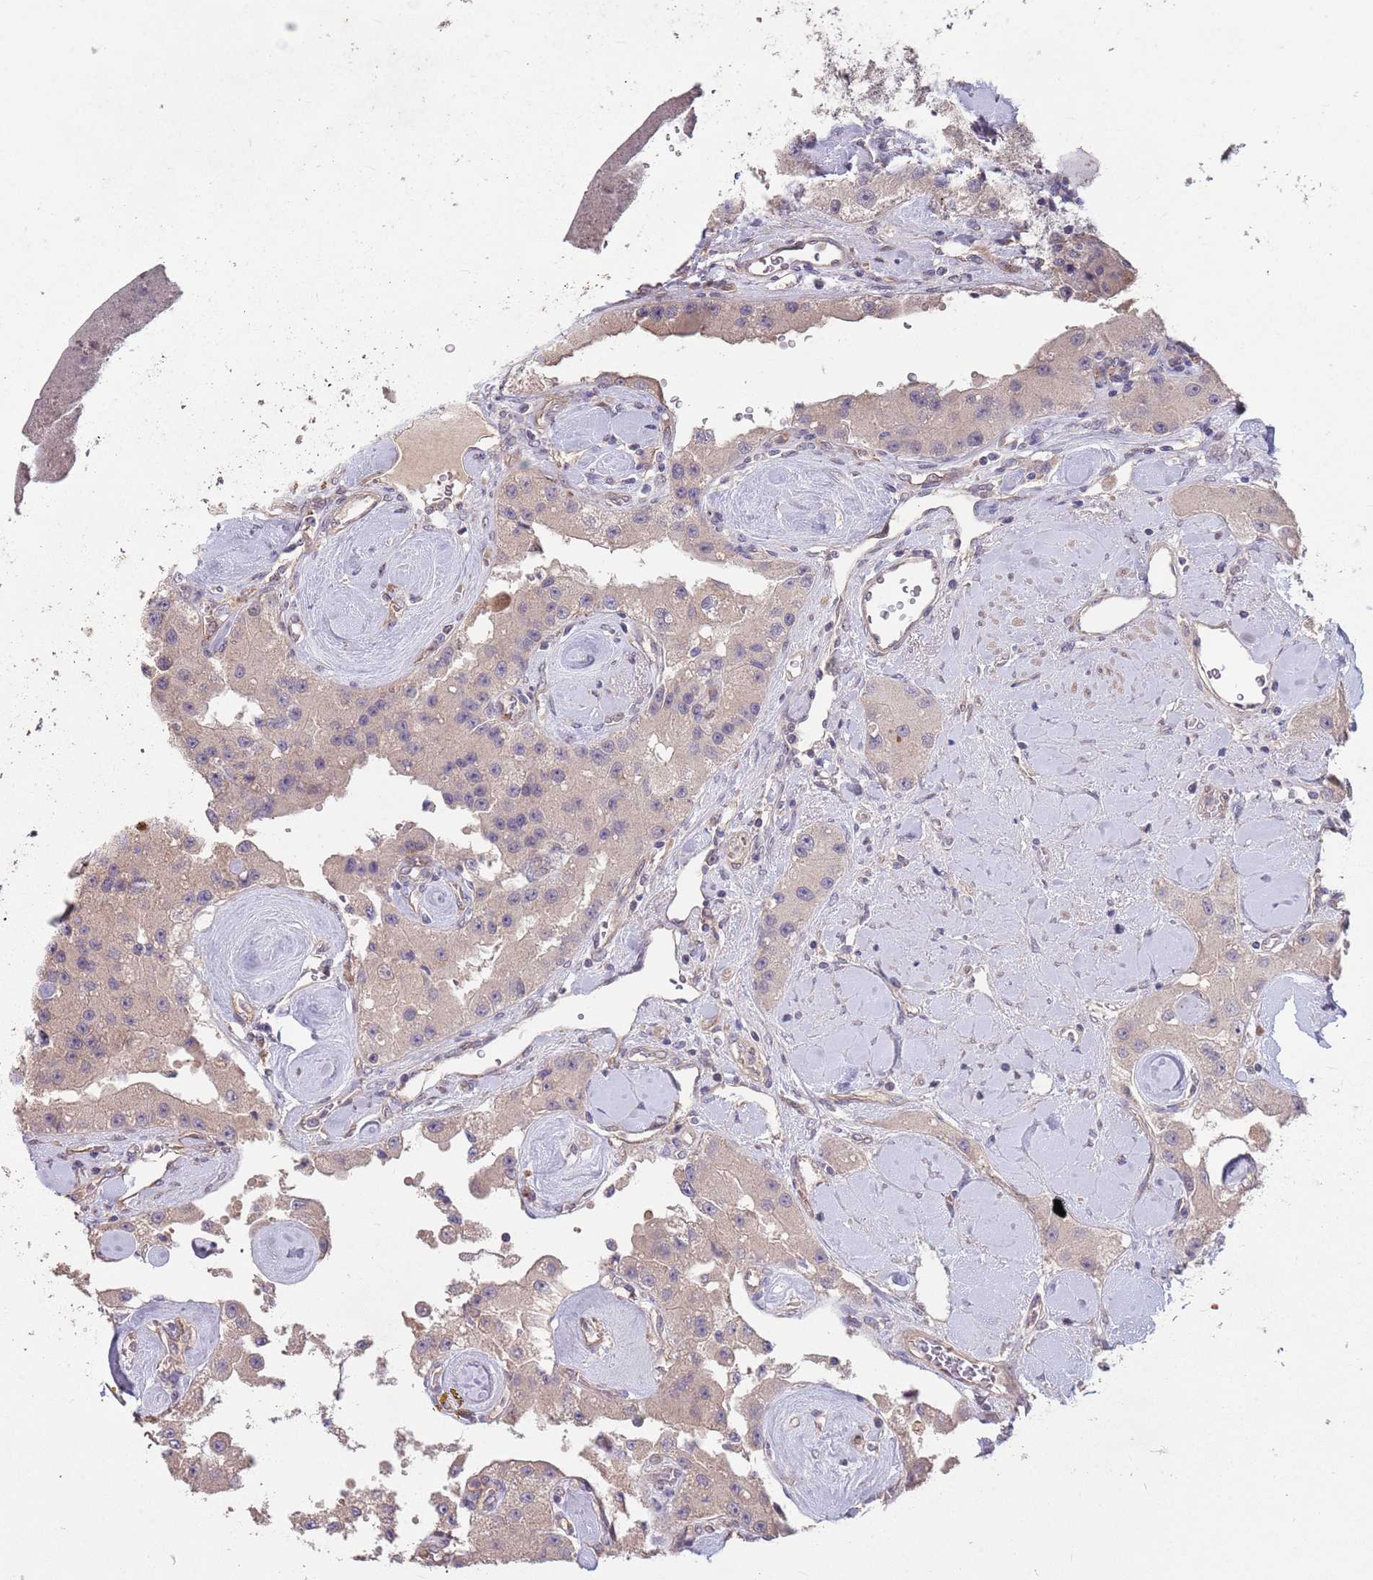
{"staining": {"intensity": "negative", "quantity": "none", "location": "none"}, "tissue": "carcinoid", "cell_type": "Tumor cells", "image_type": "cancer", "snomed": [{"axis": "morphology", "description": "Carcinoid, malignant, NOS"}, {"axis": "topography", "description": "Pancreas"}], "caption": "Tumor cells are negative for protein expression in human carcinoid.", "gene": "MEI1", "patient": {"sex": "male", "age": 41}}